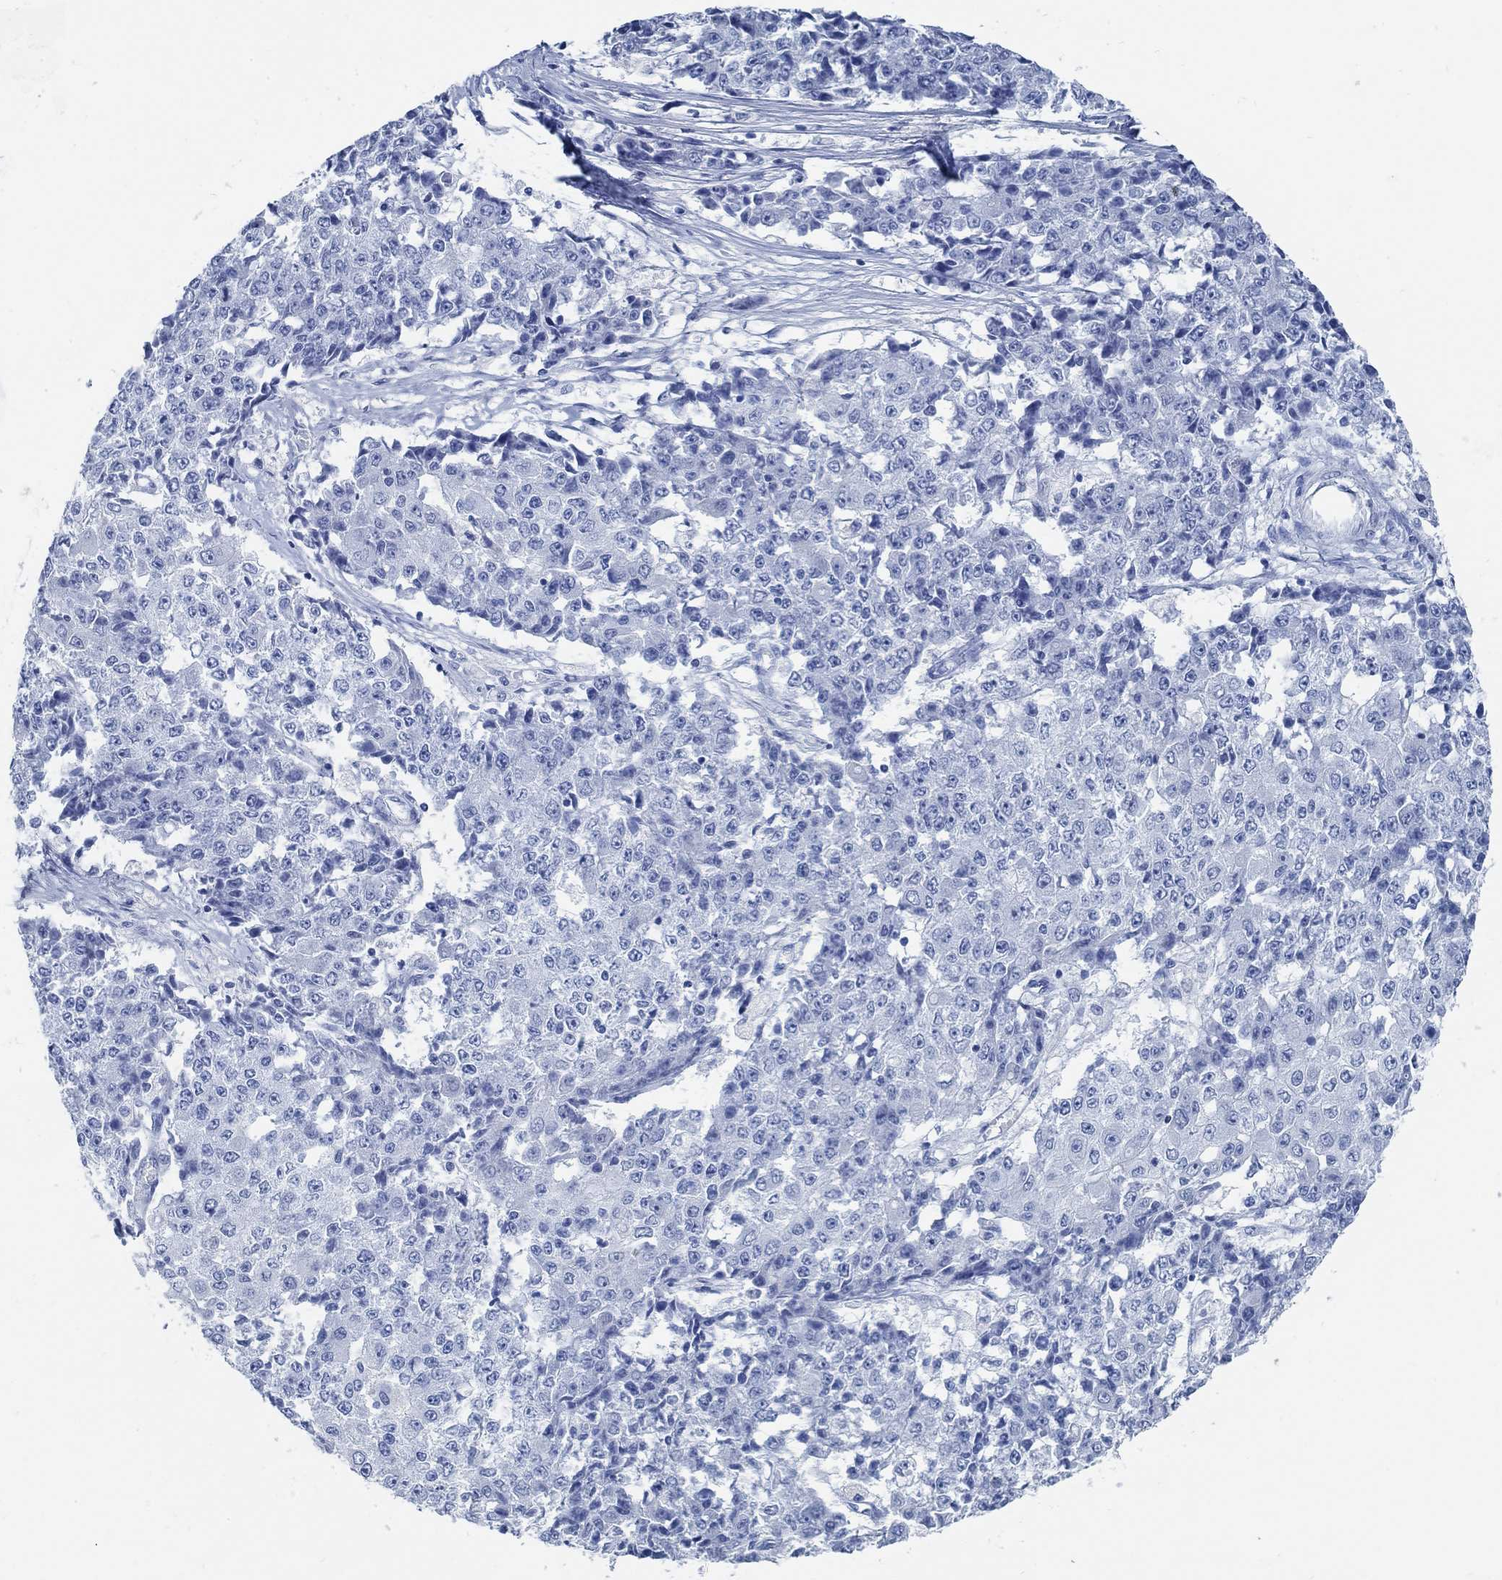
{"staining": {"intensity": "negative", "quantity": "none", "location": "none"}, "tissue": "ovarian cancer", "cell_type": "Tumor cells", "image_type": "cancer", "snomed": [{"axis": "morphology", "description": "Carcinoma, endometroid"}, {"axis": "topography", "description": "Ovary"}], "caption": "There is no significant expression in tumor cells of ovarian cancer.", "gene": "SLC45A1", "patient": {"sex": "female", "age": 42}}